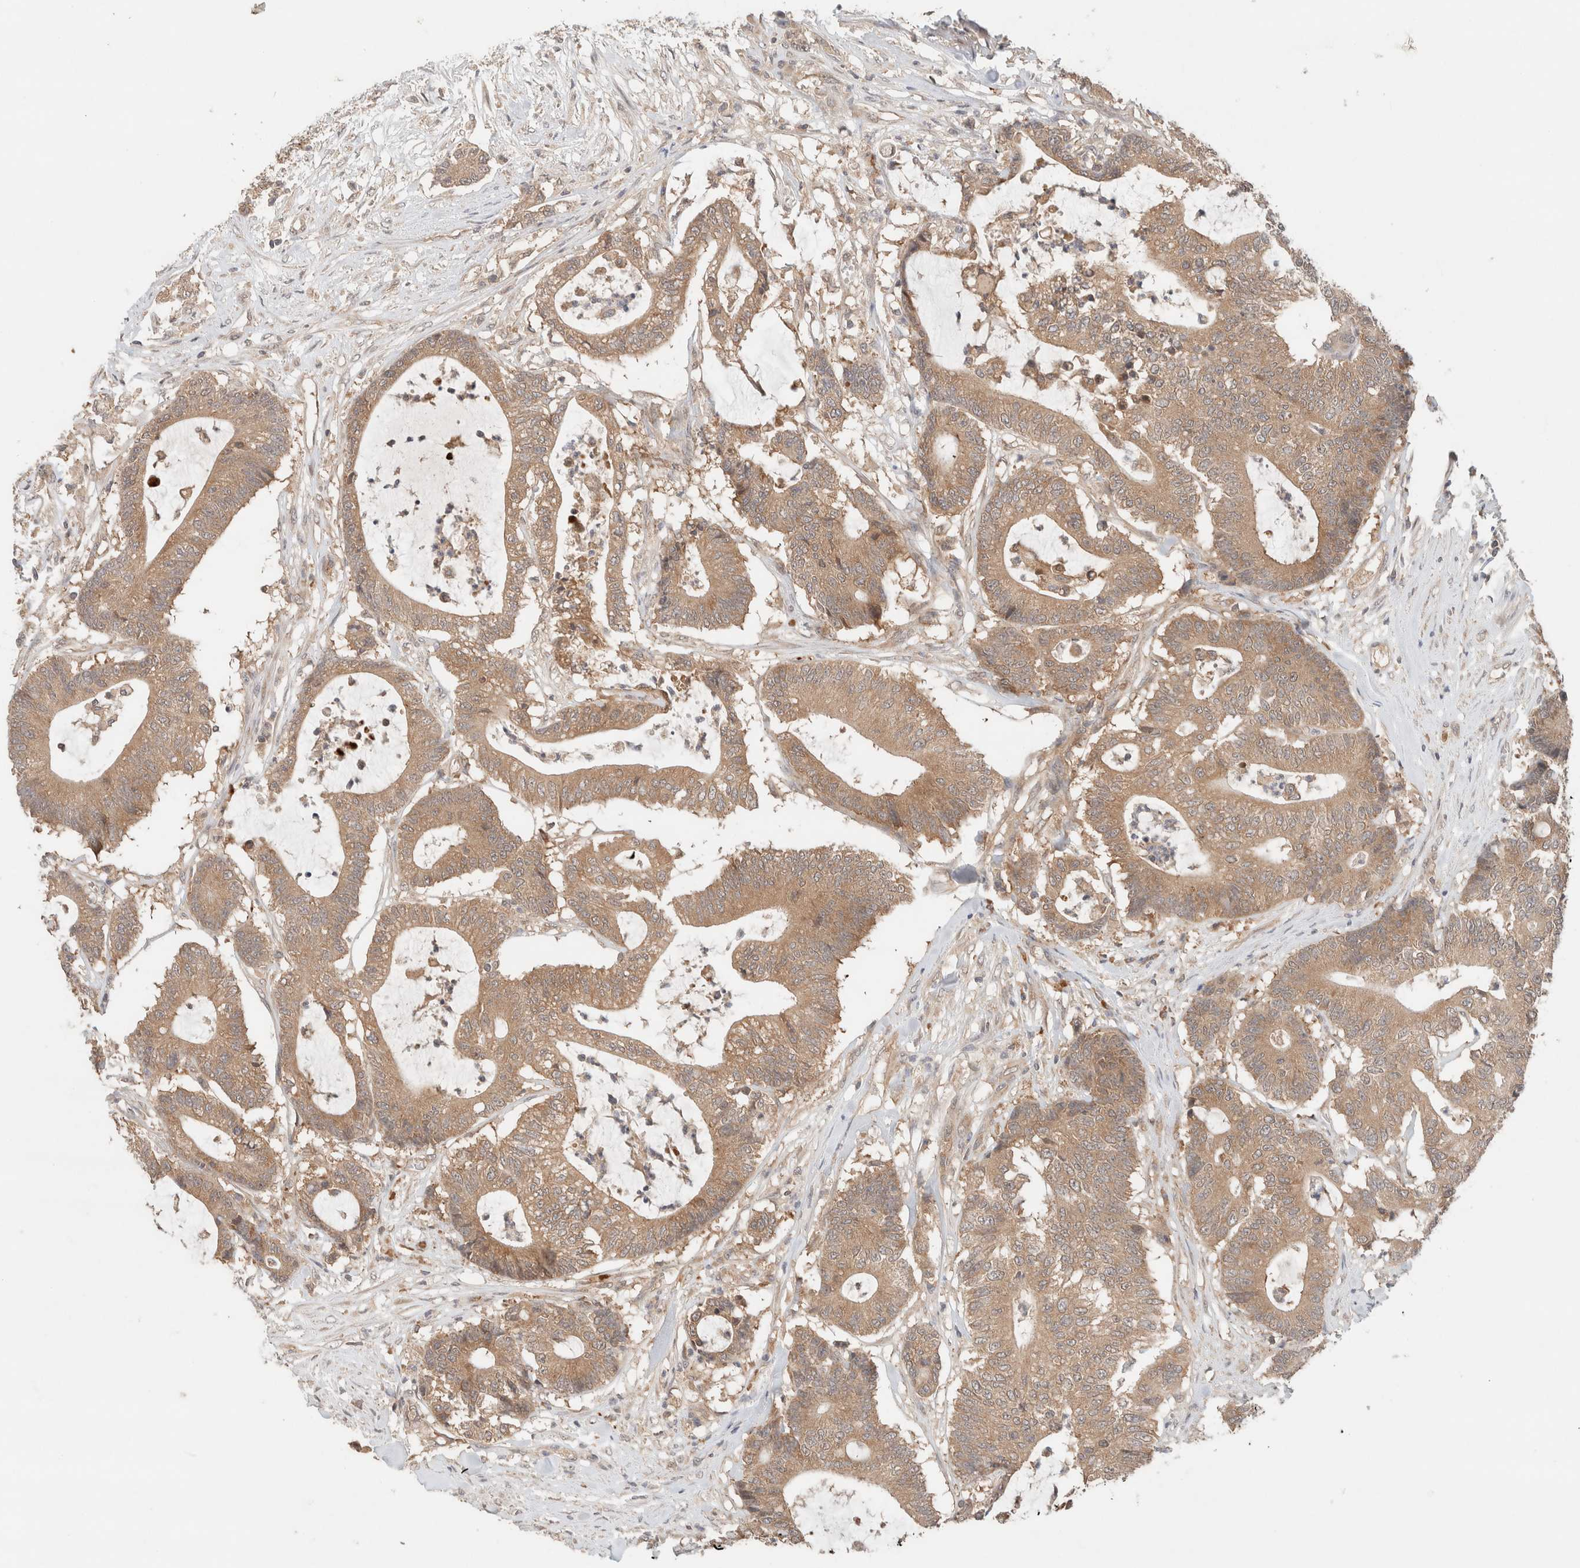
{"staining": {"intensity": "moderate", "quantity": ">75%", "location": "cytoplasmic/membranous"}, "tissue": "colorectal cancer", "cell_type": "Tumor cells", "image_type": "cancer", "snomed": [{"axis": "morphology", "description": "Adenocarcinoma, NOS"}, {"axis": "topography", "description": "Colon"}], "caption": "Tumor cells reveal moderate cytoplasmic/membranous expression in about >75% of cells in colorectal cancer.", "gene": "ARFGEF2", "patient": {"sex": "female", "age": 84}}